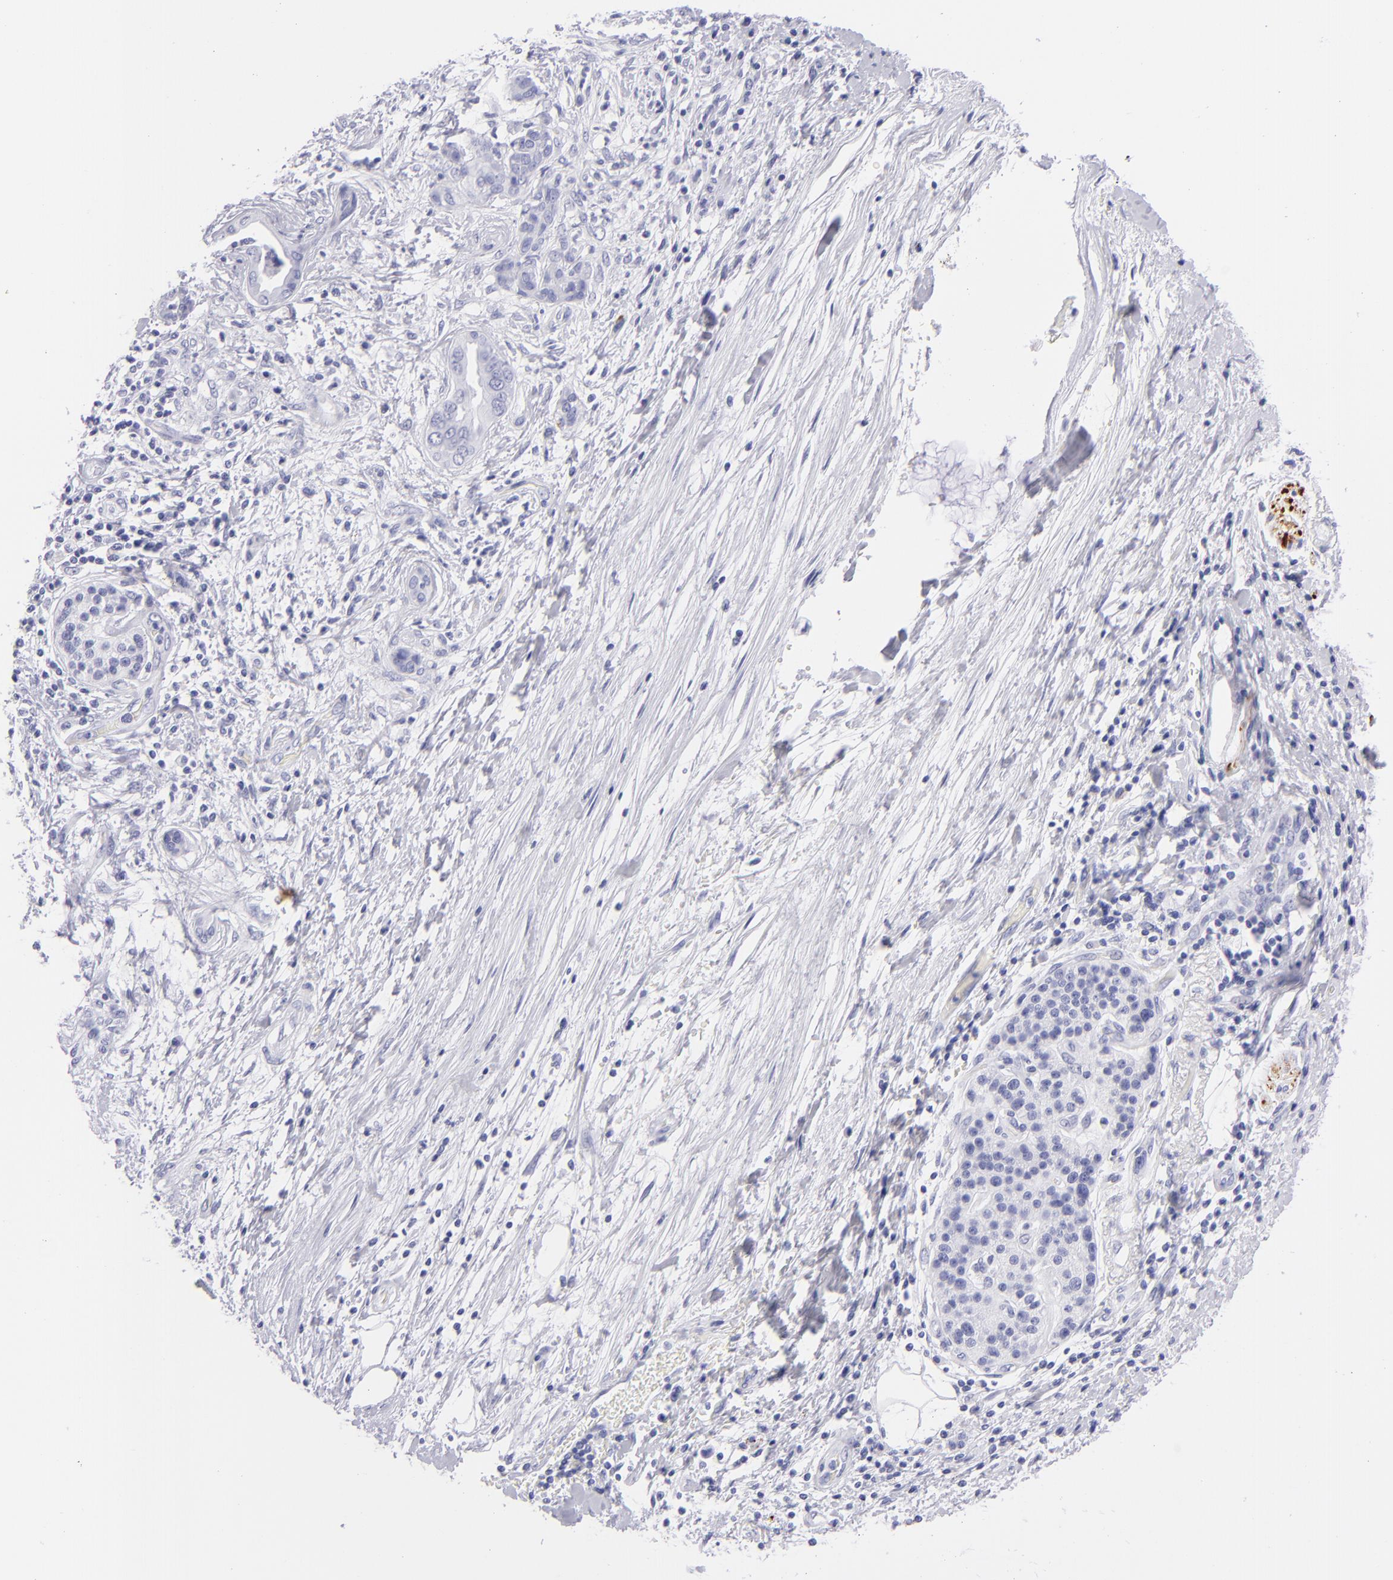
{"staining": {"intensity": "negative", "quantity": "none", "location": "none"}, "tissue": "pancreatic cancer", "cell_type": "Tumor cells", "image_type": "cancer", "snomed": [{"axis": "morphology", "description": "Adenocarcinoma, NOS"}, {"axis": "topography", "description": "Pancreas"}], "caption": "The immunohistochemistry (IHC) image has no significant expression in tumor cells of adenocarcinoma (pancreatic) tissue.", "gene": "PRPH", "patient": {"sex": "female", "age": 70}}